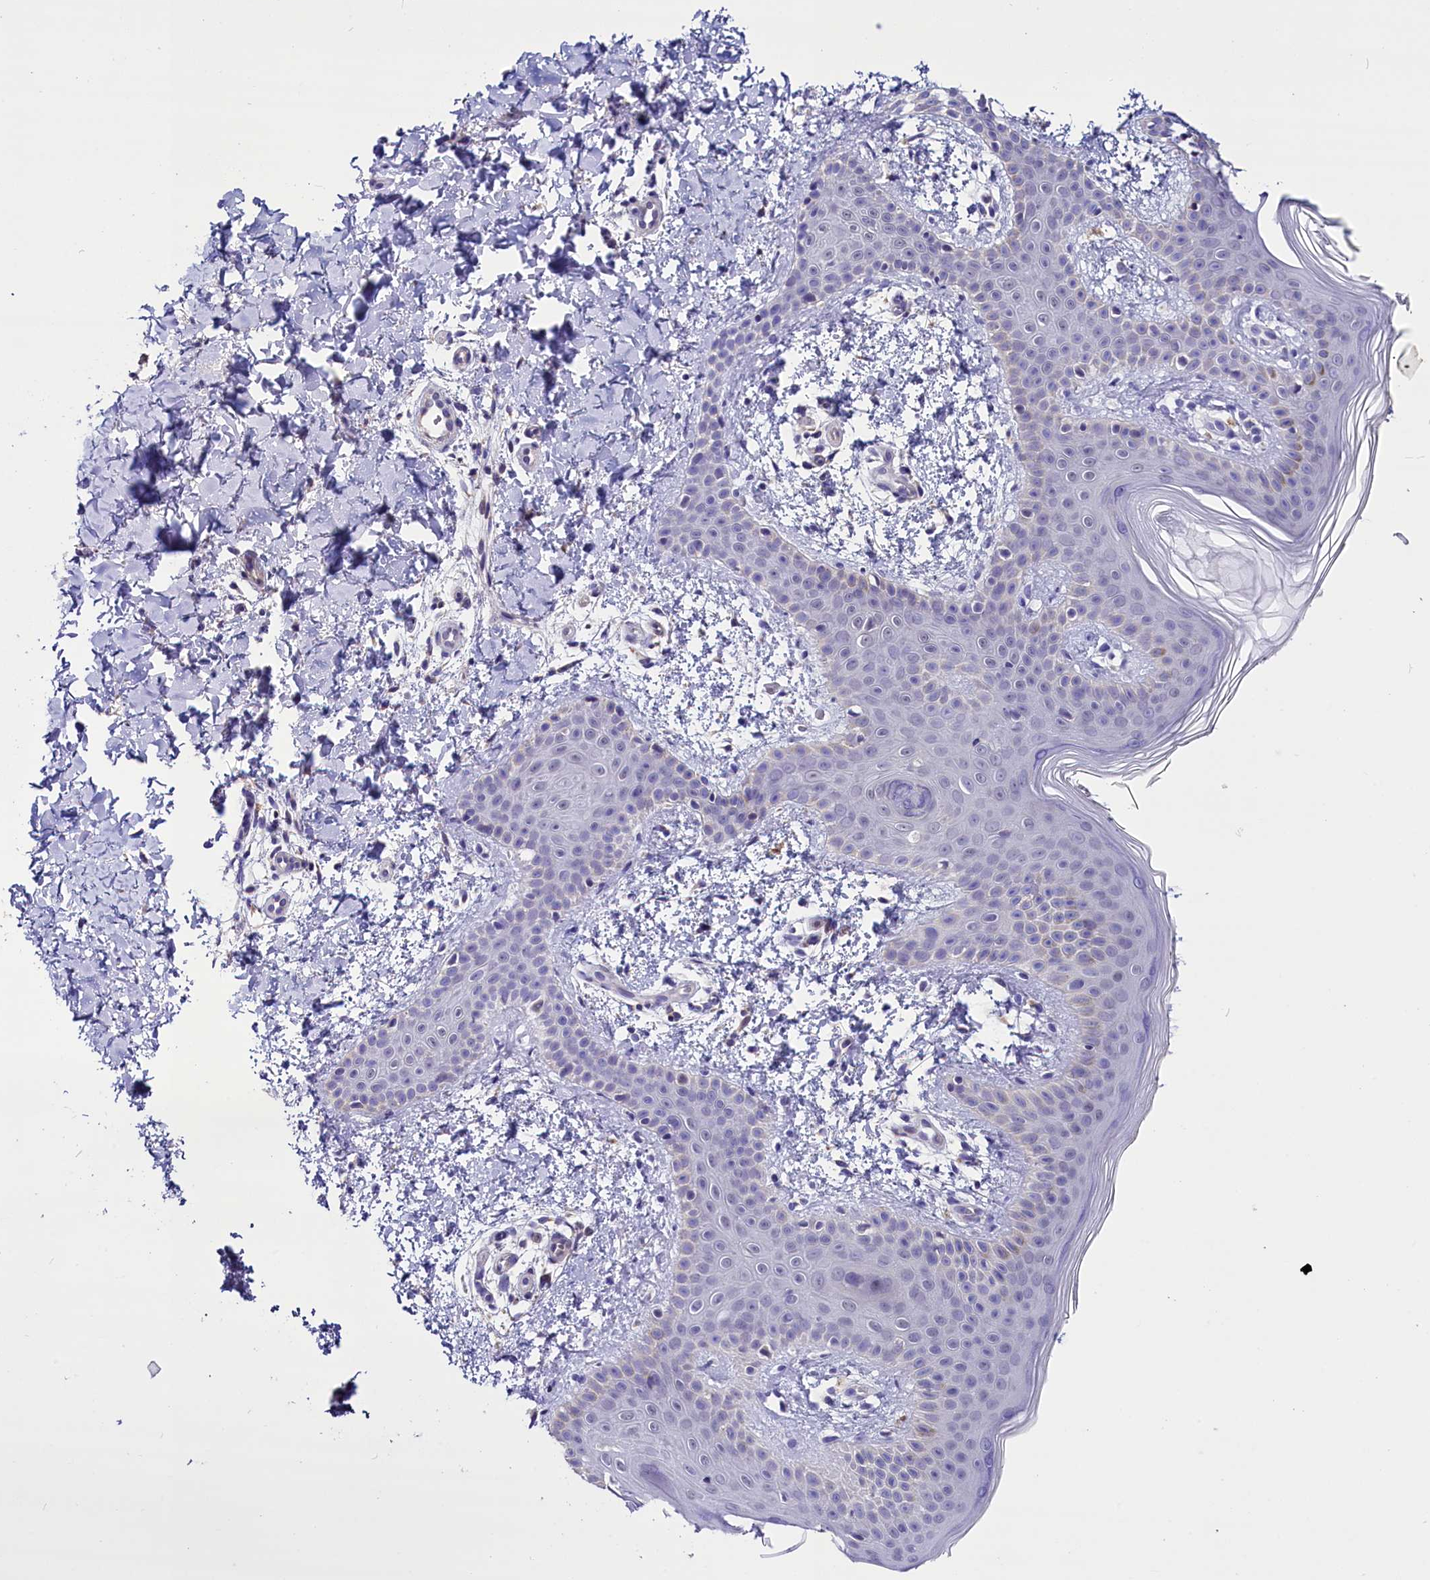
{"staining": {"intensity": "negative", "quantity": "none", "location": "none"}, "tissue": "skin", "cell_type": "Fibroblasts", "image_type": "normal", "snomed": [{"axis": "morphology", "description": "Normal tissue, NOS"}, {"axis": "topography", "description": "Skin"}], "caption": "Skin was stained to show a protein in brown. There is no significant expression in fibroblasts.", "gene": "SCD5", "patient": {"sex": "male", "age": 36}}